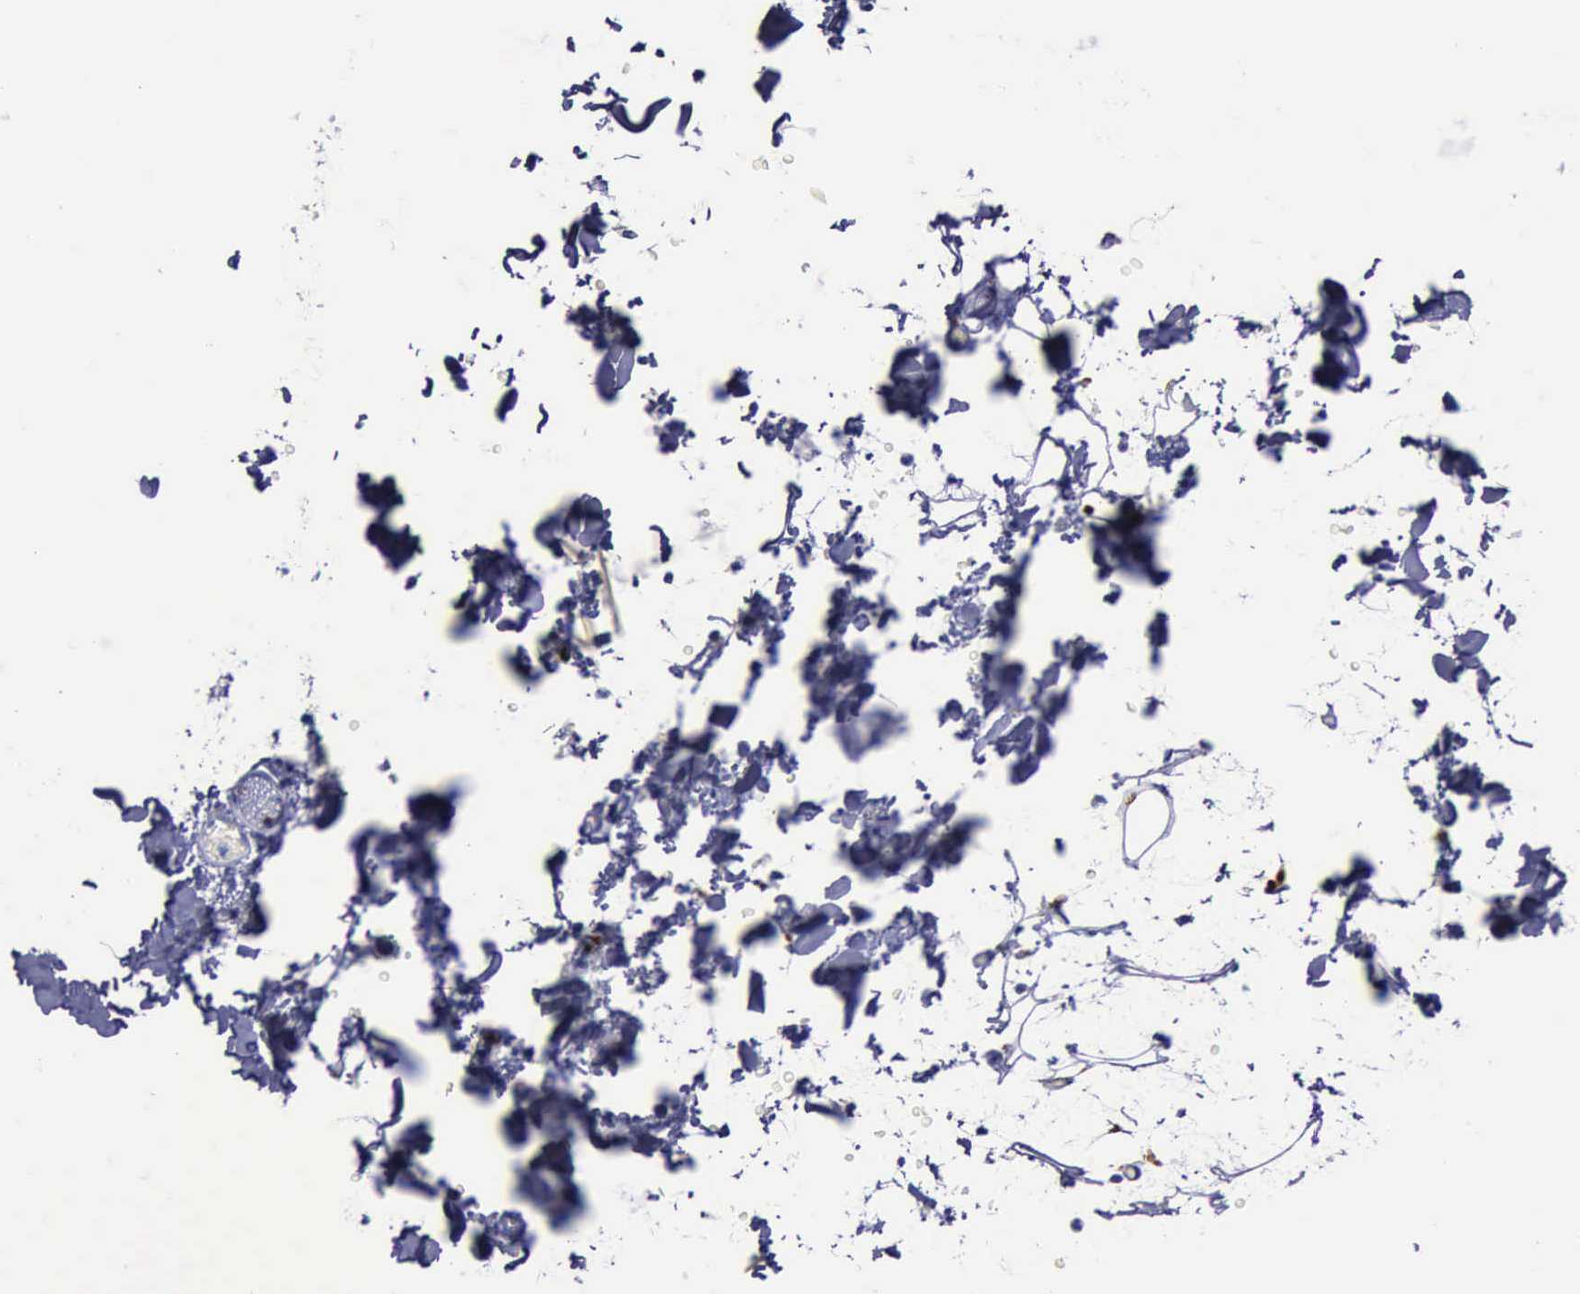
{"staining": {"intensity": "moderate", "quantity": ">75%", "location": "cytoplasmic/membranous"}, "tissue": "adipose tissue", "cell_type": "Adipocytes", "image_type": "normal", "snomed": [{"axis": "morphology", "description": "Normal tissue, NOS"}, {"axis": "topography", "description": "Soft tissue"}], "caption": "This photomicrograph exhibits IHC staining of normal adipose tissue, with medium moderate cytoplasmic/membranous positivity in about >75% of adipocytes.", "gene": "CTSD", "patient": {"sex": "male", "age": 72}}